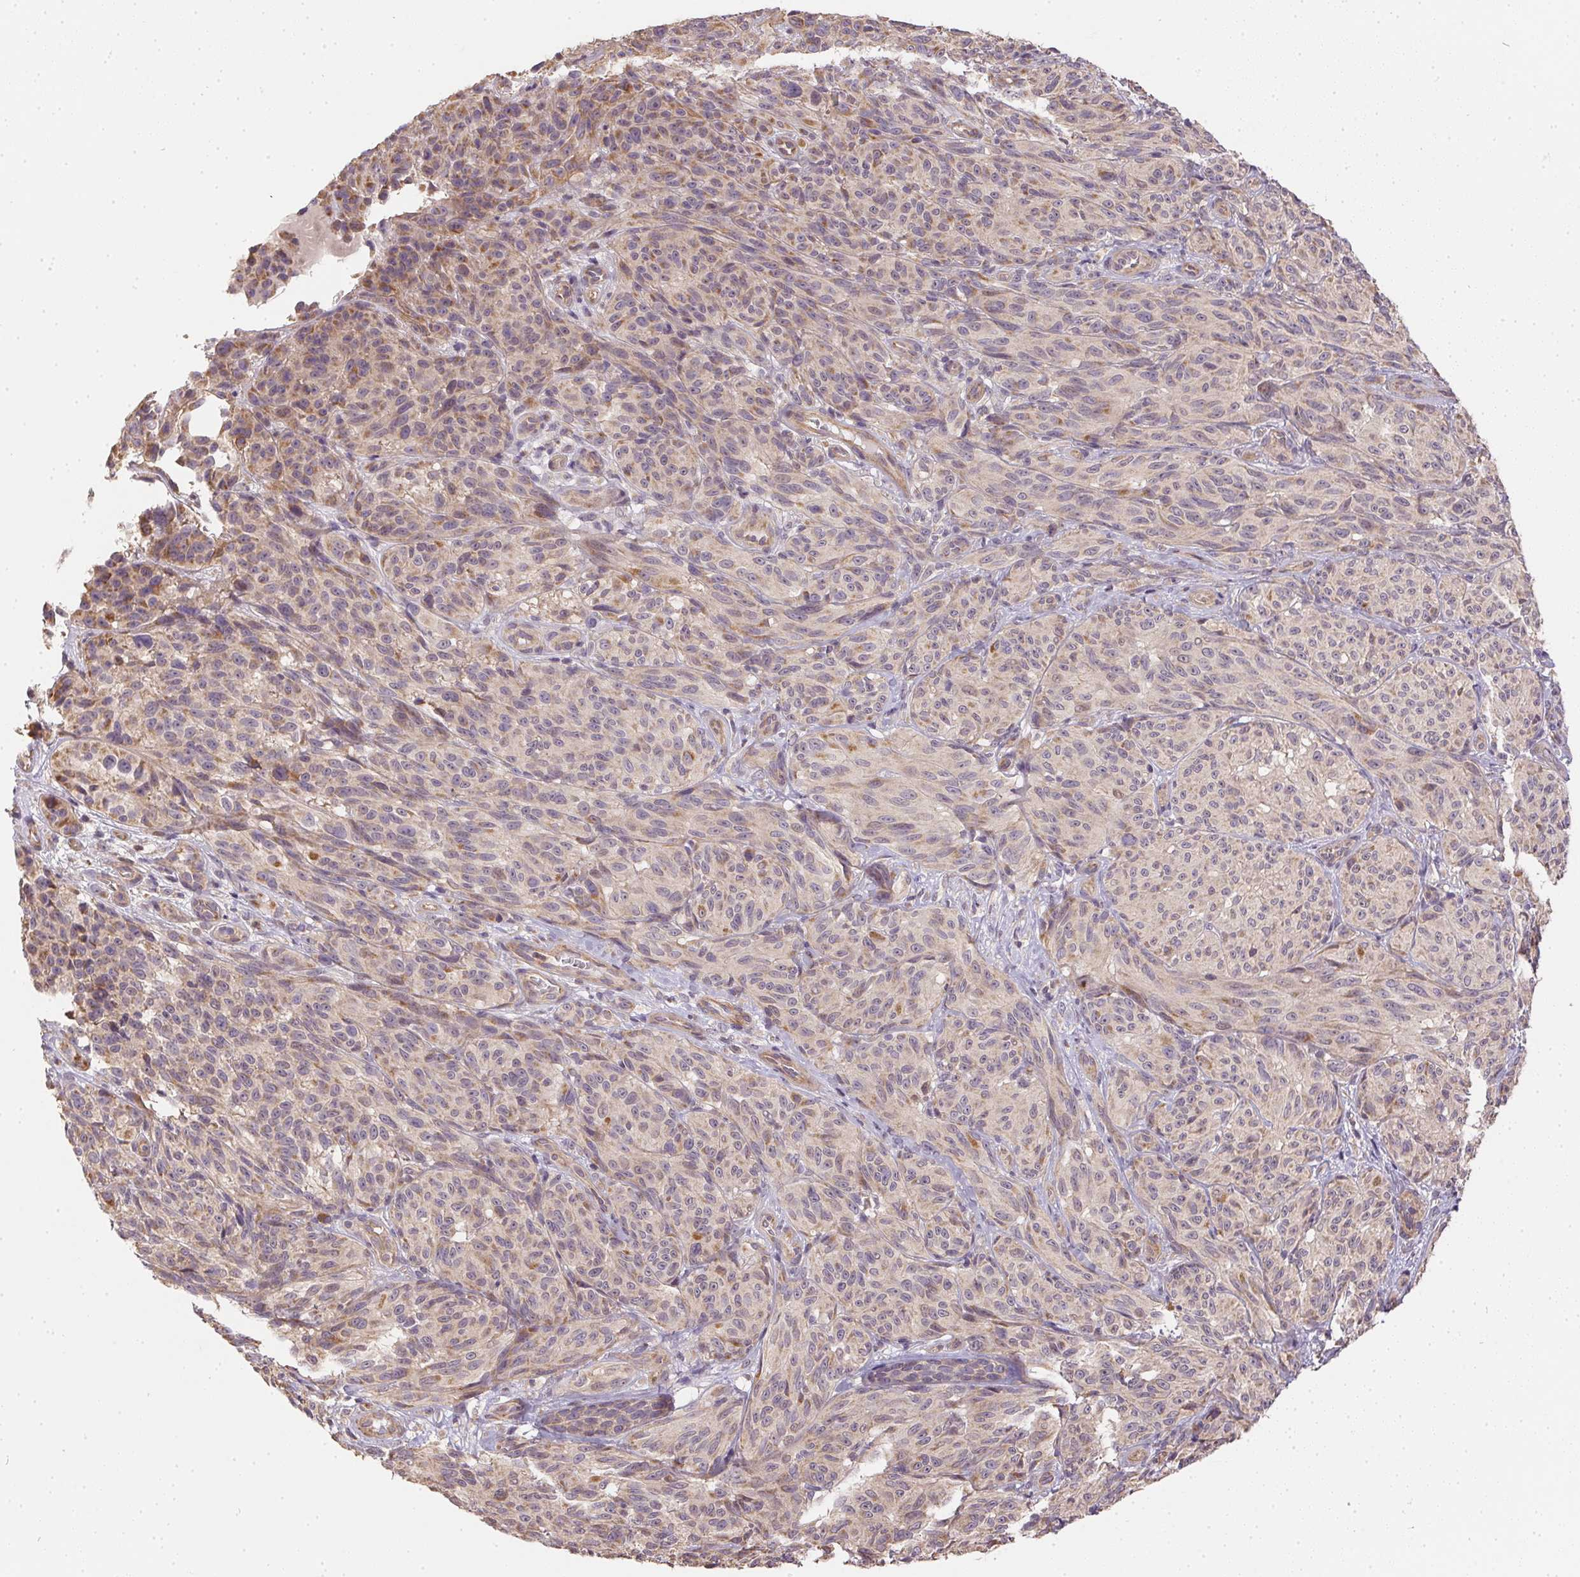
{"staining": {"intensity": "weak", "quantity": "<25%", "location": "cytoplasmic/membranous"}, "tissue": "melanoma", "cell_type": "Tumor cells", "image_type": "cancer", "snomed": [{"axis": "morphology", "description": "Malignant melanoma, NOS"}, {"axis": "topography", "description": "Skin"}], "caption": "Immunohistochemistry (IHC) of malignant melanoma demonstrates no positivity in tumor cells. (DAB (3,3'-diaminobenzidine) IHC with hematoxylin counter stain).", "gene": "REV3L", "patient": {"sex": "female", "age": 85}}